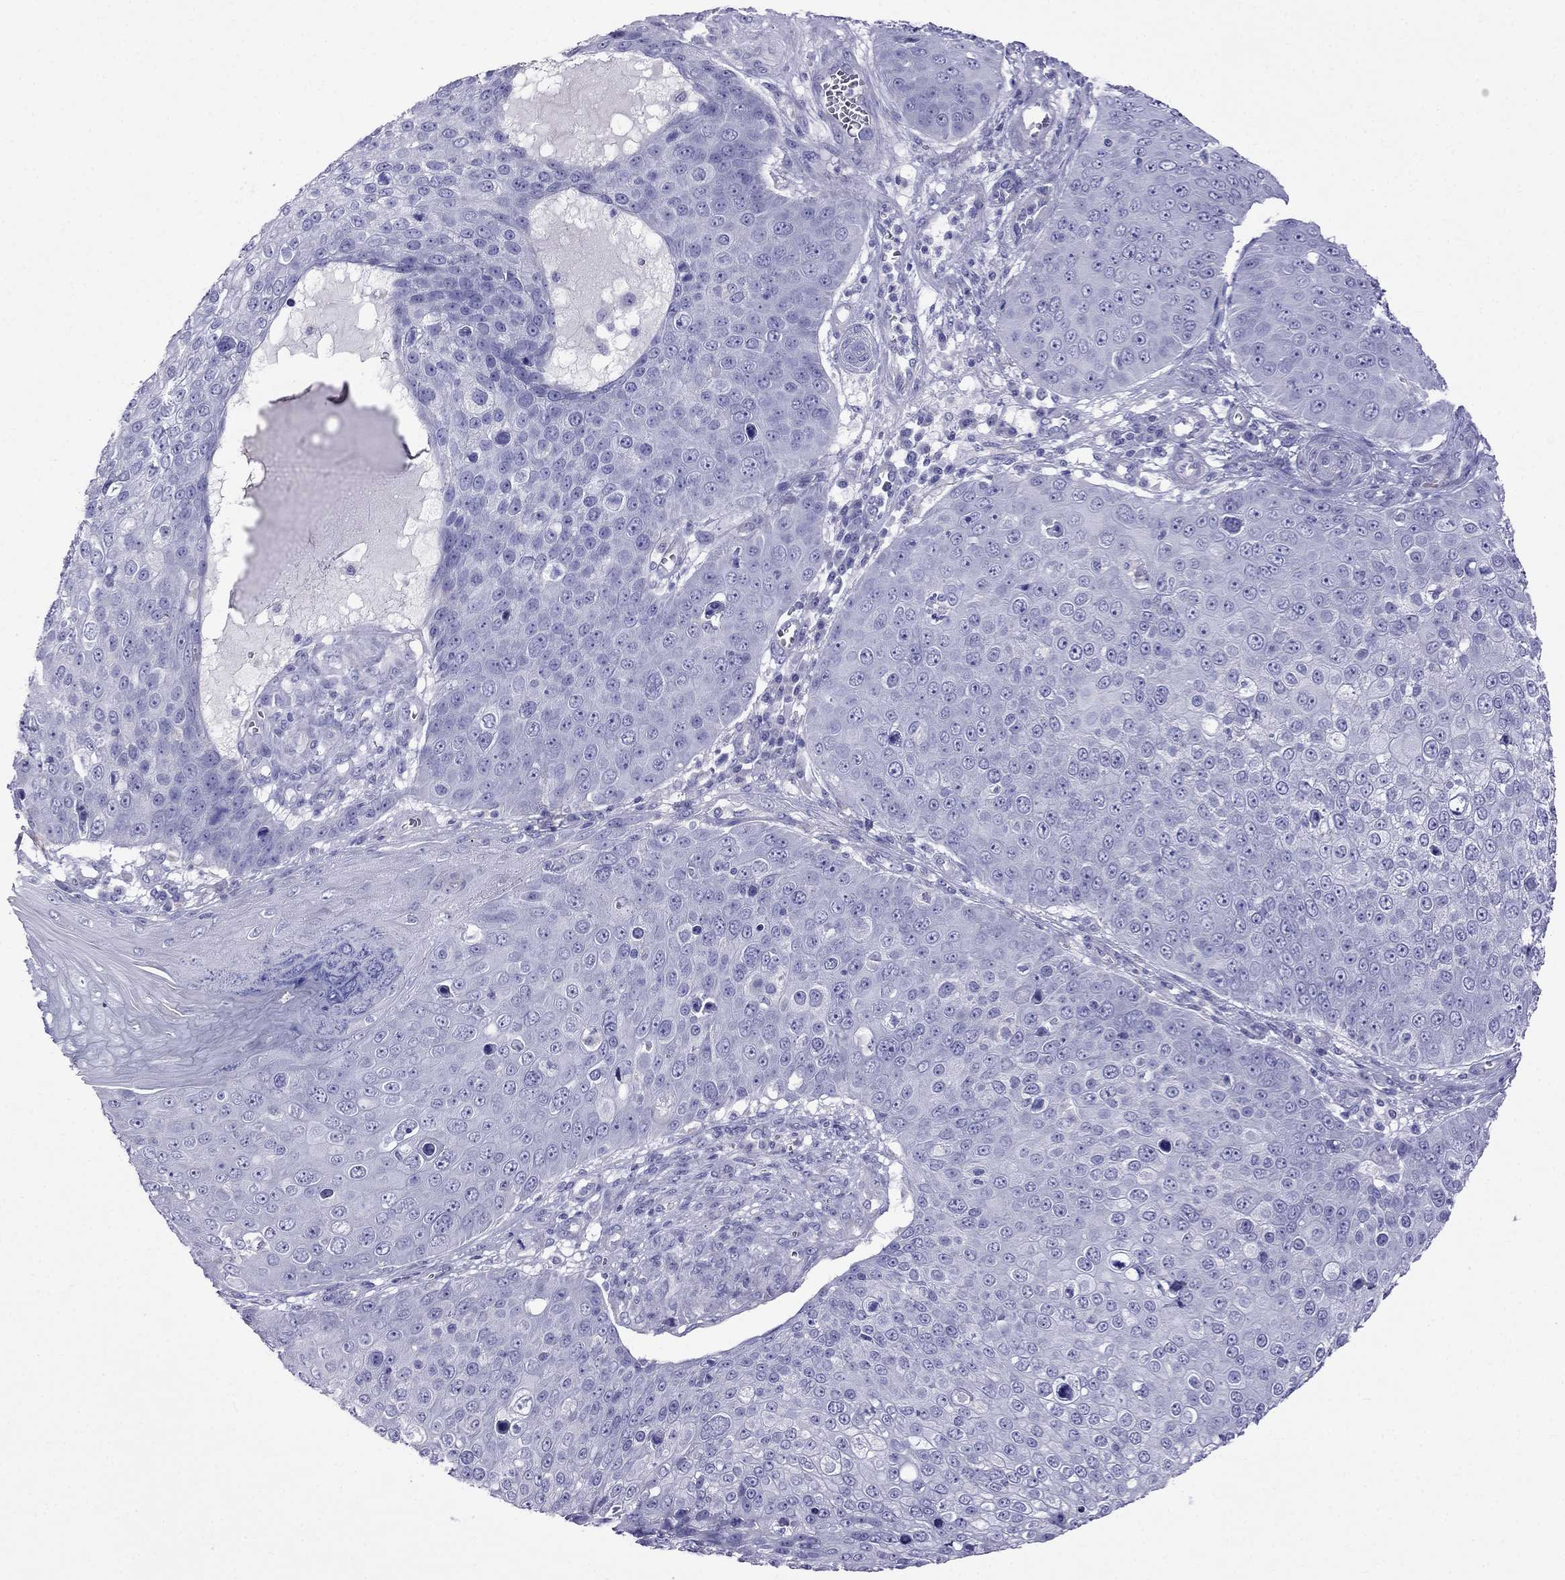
{"staining": {"intensity": "negative", "quantity": "none", "location": "none"}, "tissue": "skin cancer", "cell_type": "Tumor cells", "image_type": "cancer", "snomed": [{"axis": "morphology", "description": "Squamous cell carcinoma, NOS"}, {"axis": "topography", "description": "Skin"}], "caption": "An image of skin cancer stained for a protein demonstrates no brown staining in tumor cells.", "gene": "TDRD1", "patient": {"sex": "male", "age": 71}}